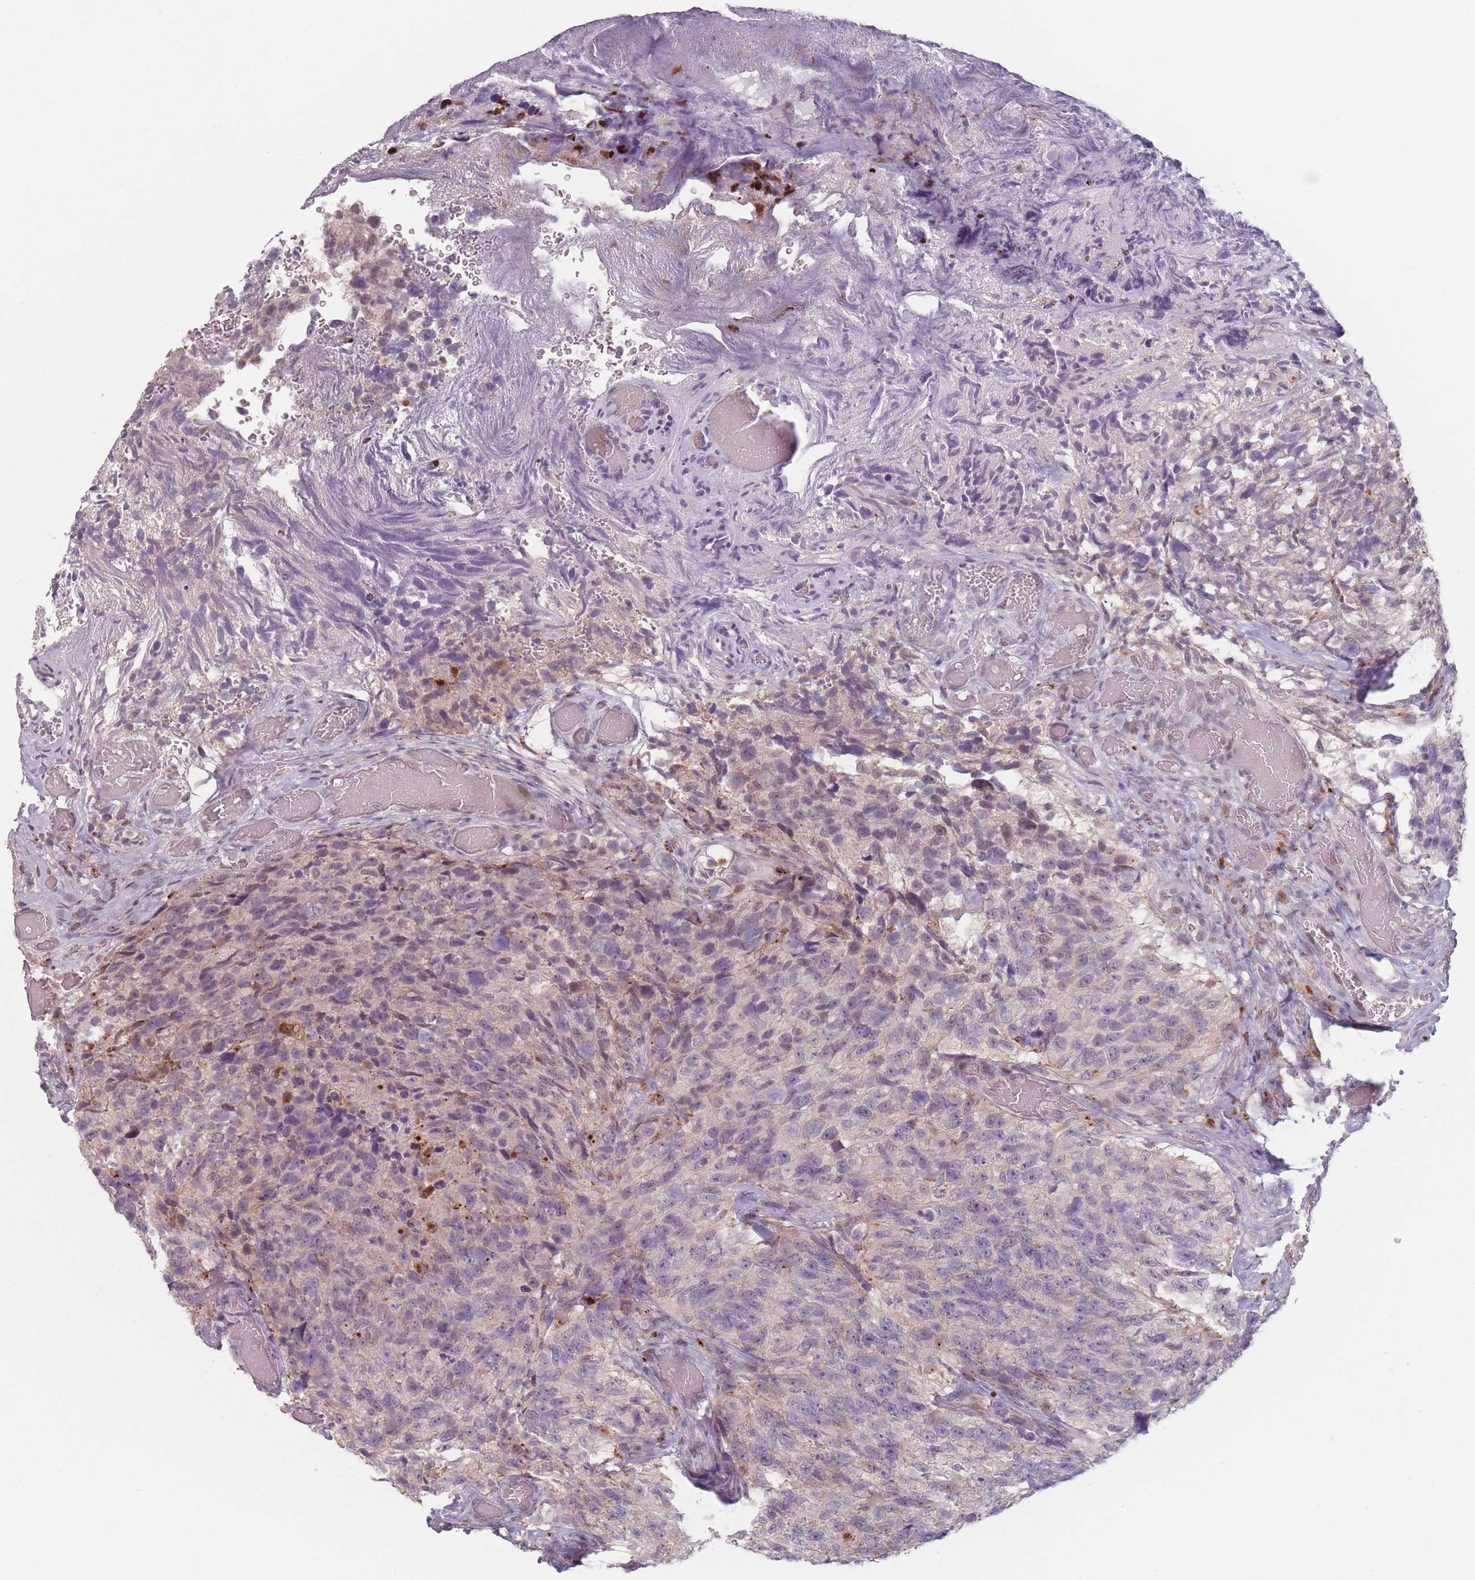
{"staining": {"intensity": "negative", "quantity": "none", "location": "none"}, "tissue": "glioma", "cell_type": "Tumor cells", "image_type": "cancer", "snomed": [{"axis": "morphology", "description": "Glioma, malignant, High grade"}, {"axis": "topography", "description": "Brain"}], "caption": "Human glioma stained for a protein using IHC demonstrates no staining in tumor cells.", "gene": "OR10C1", "patient": {"sex": "male", "age": 69}}